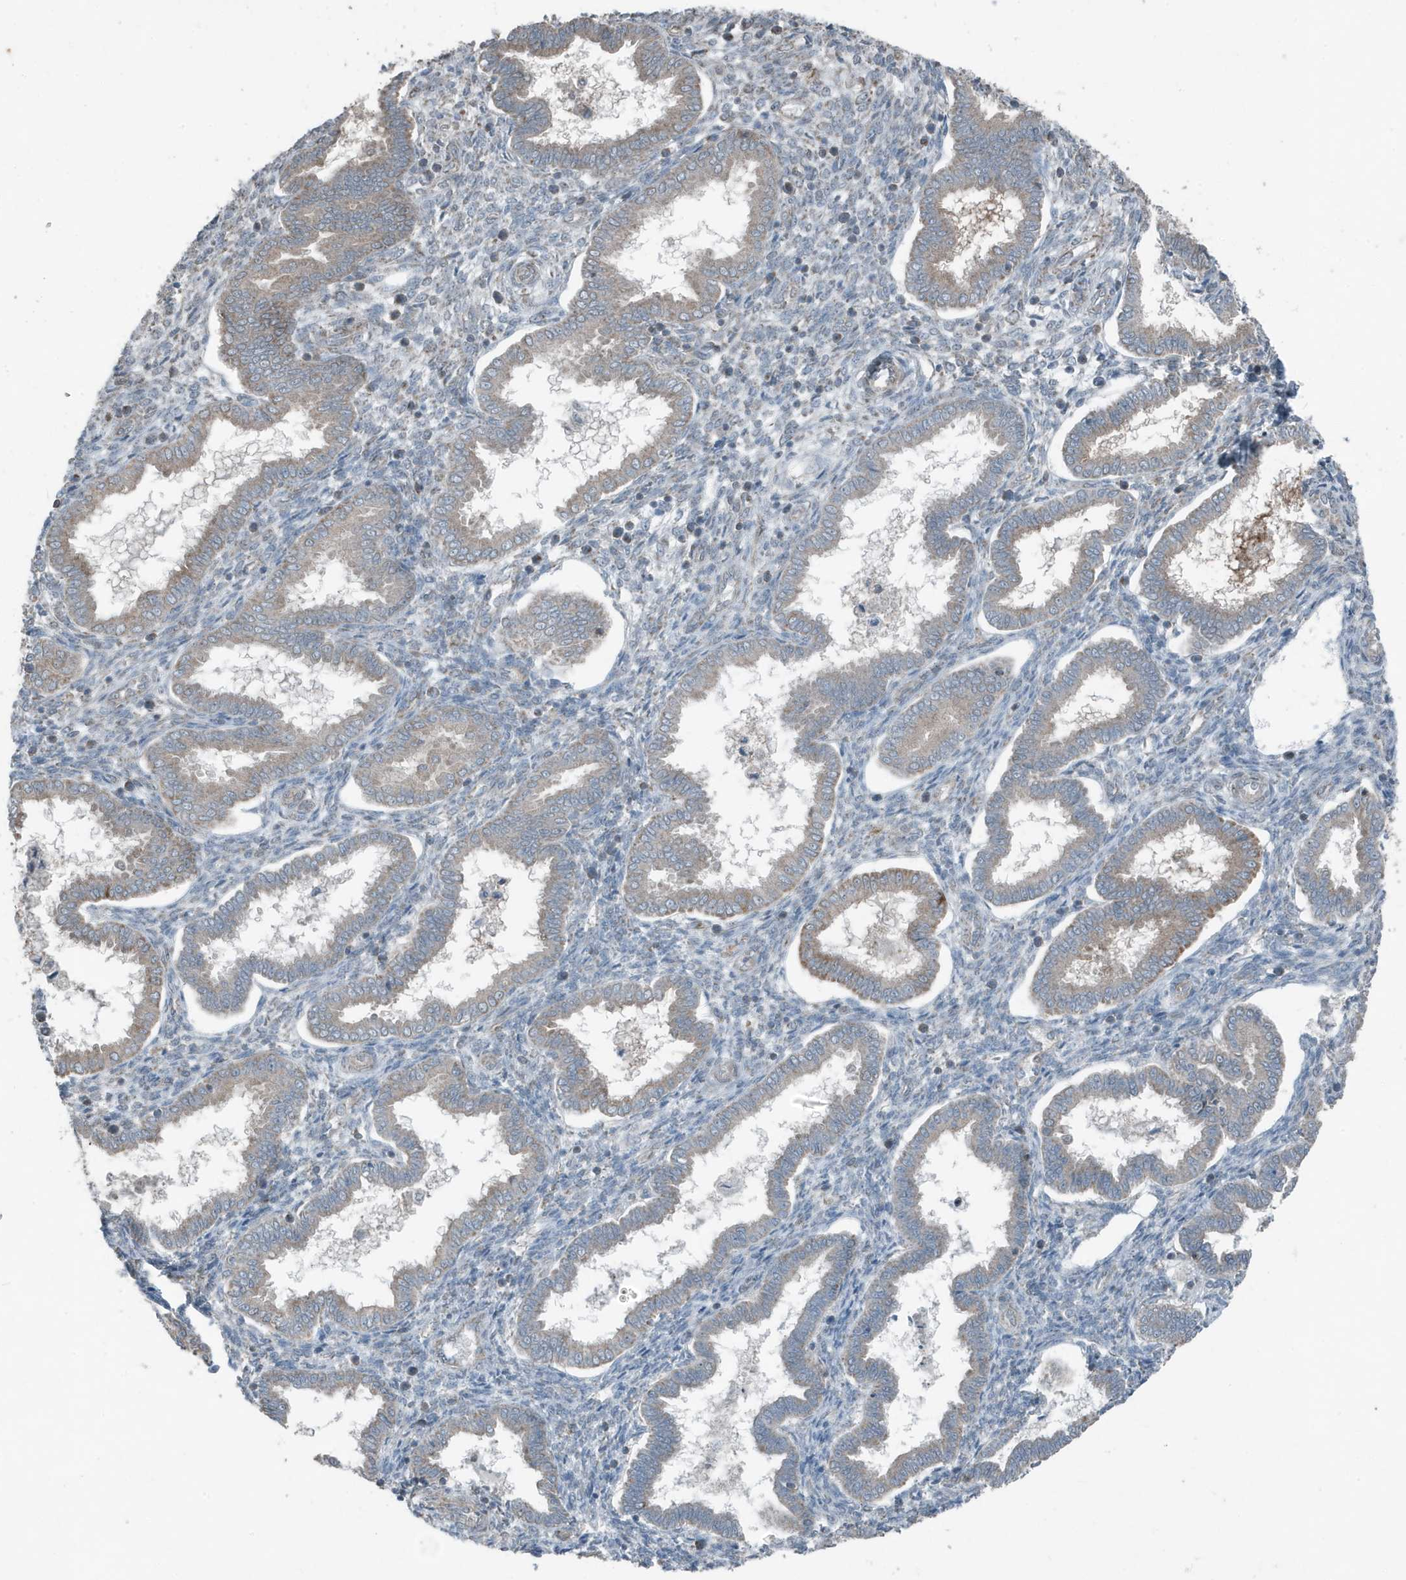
{"staining": {"intensity": "negative", "quantity": "none", "location": "none"}, "tissue": "endometrium", "cell_type": "Cells in endometrial stroma", "image_type": "normal", "snomed": [{"axis": "morphology", "description": "Normal tissue, NOS"}, {"axis": "topography", "description": "Endometrium"}], "caption": "Immunohistochemical staining of normal endometrium reveals no significant staining in cells in endometrial stroma. (Brightfield microscopy of DAB (3,3'-diaminobenzidine) immunohistochemistry at high magnification).", "gene": "MT", "patient": {"sex": "female", "age": 24}}